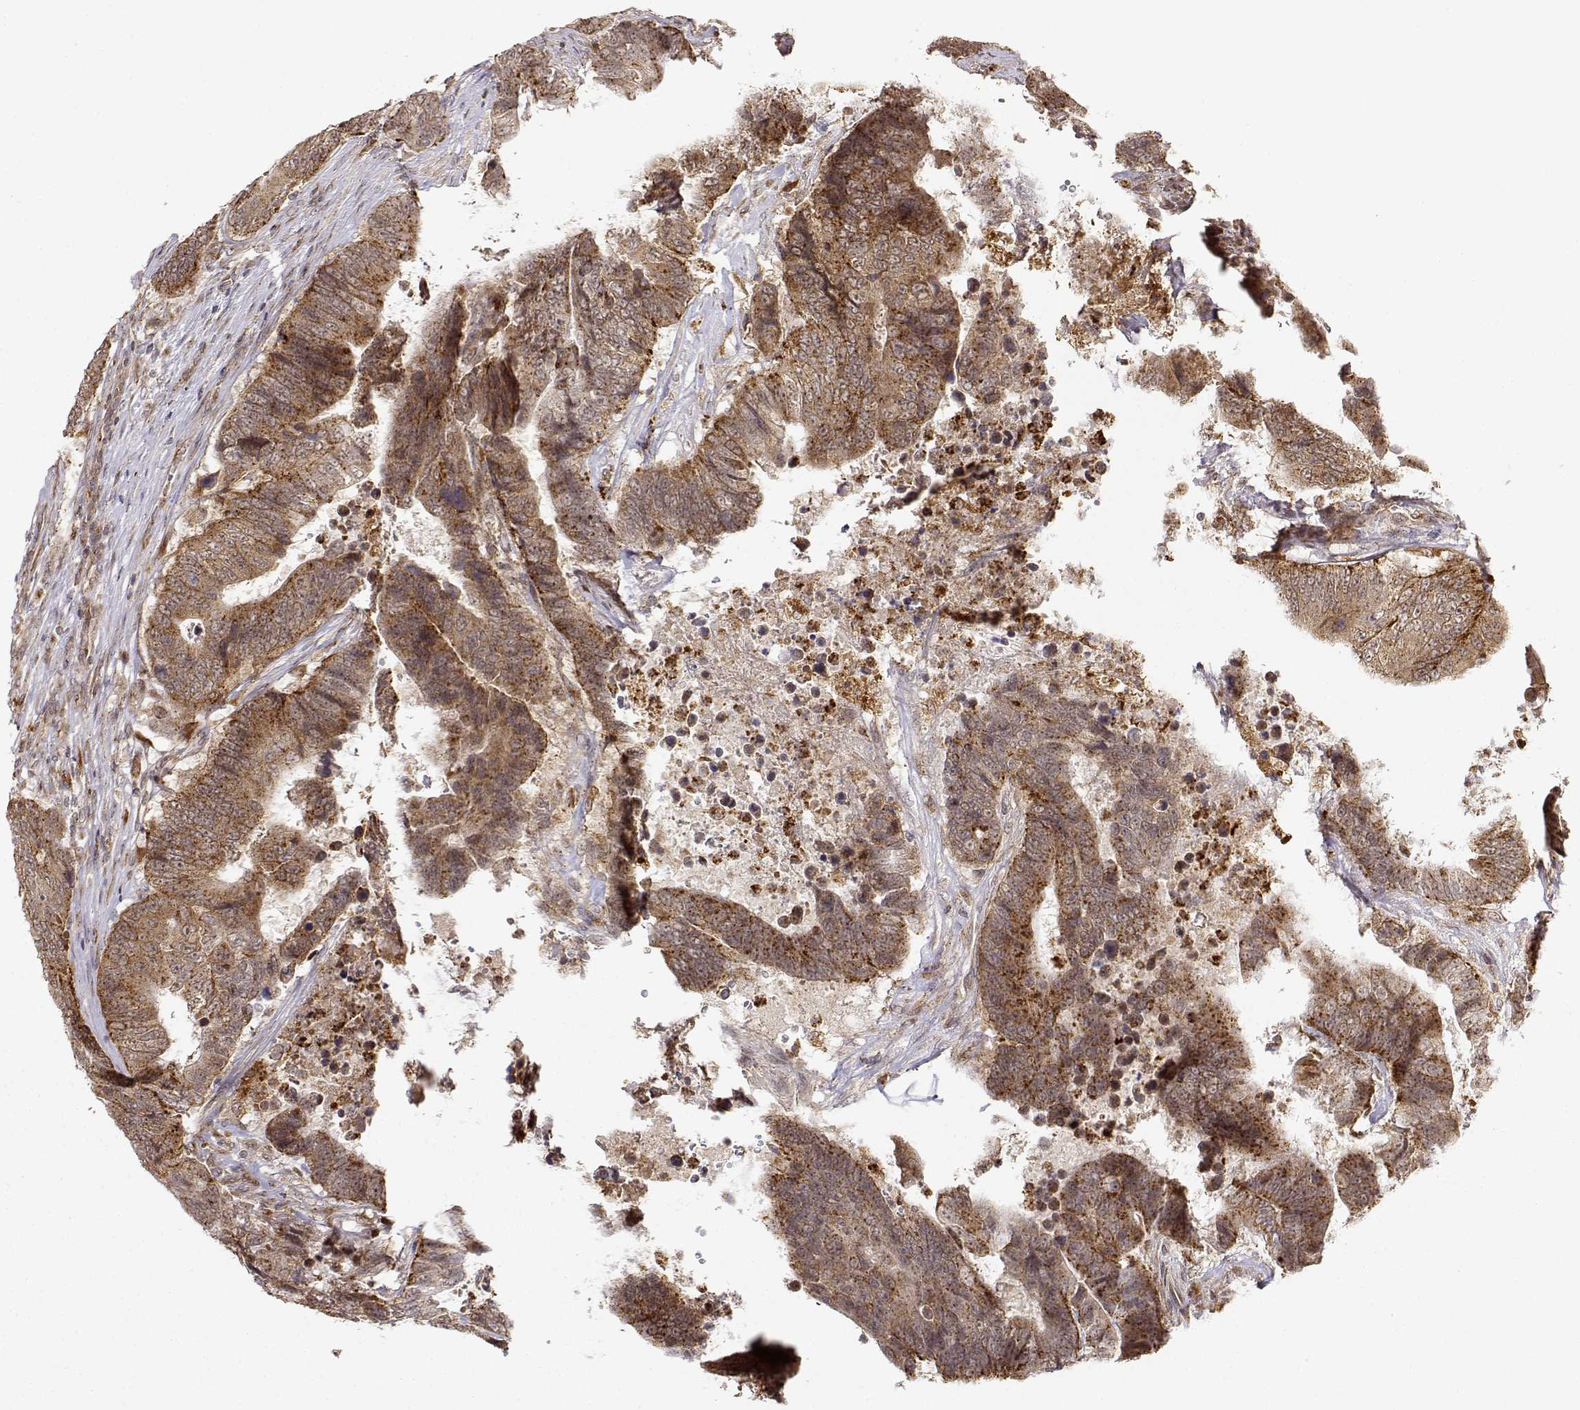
{"staining": {"intensity": "moderate", "quantity": ">75%", "location": "cytoplasmic/membranous"}, "tissue": "colorectal cancer", "cell_type": "Tumor cells", "image_type": "cancer", "snomed": [{"axis": "morphology", "description": "Adenocarcinoma, NOS"}, {"axis": "topography", "description": "Colon"}], "caption": "Colorectal cancer (adenocarcinoma) was stained to show a protein in brown. There is medium levels of moderate cytoplasmic/membranous staining in approximately >75% of tumor cells. The protein of interest is stained brown, and the nuclei are stained in blue (DAB (3,3'-diaminobenzidine) IHC with brightfield microscopy, high magnification).", "gene": "RNF13", "patient": {"sex": "female", "age": 48}}